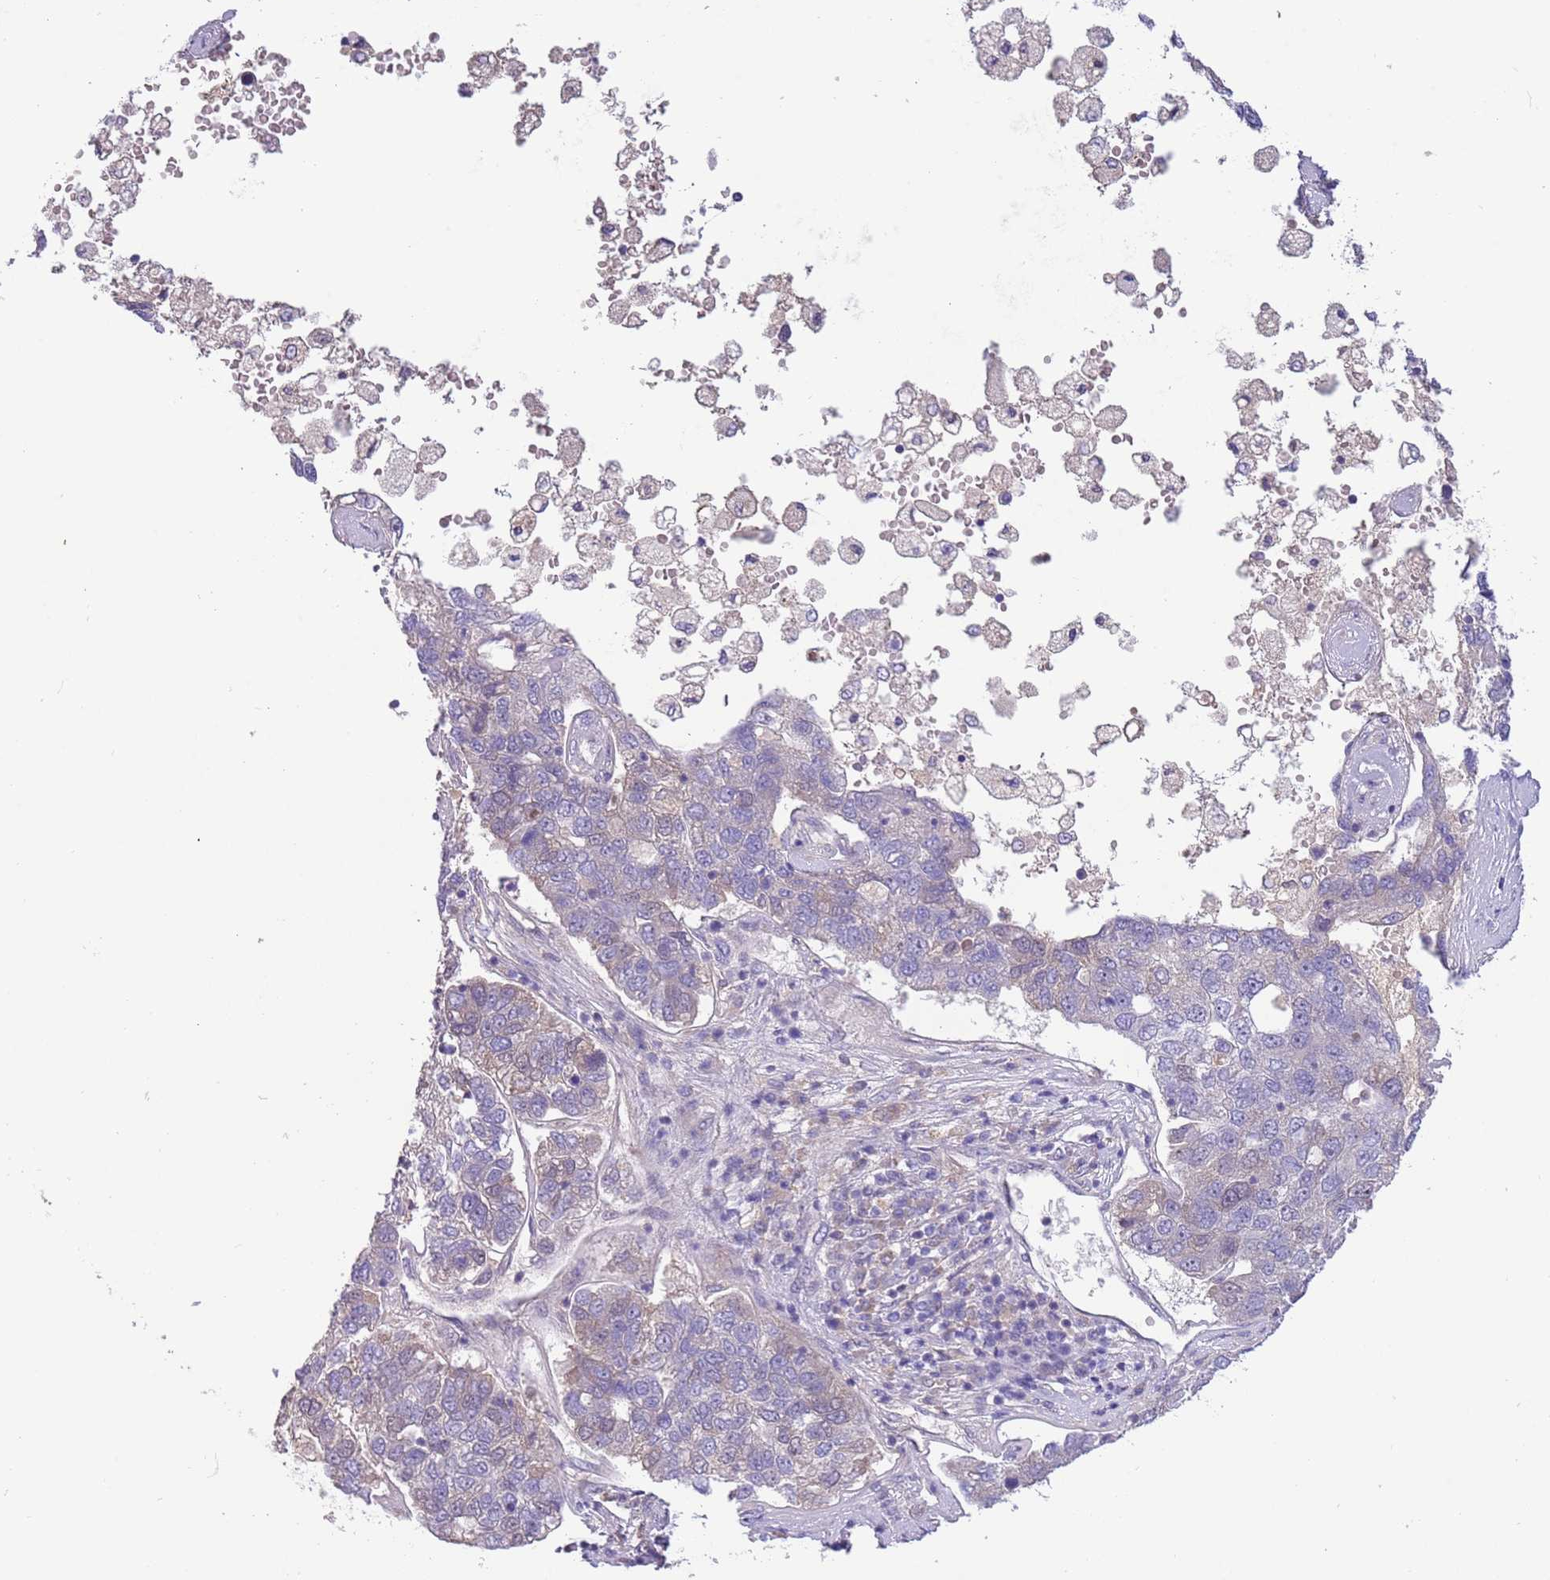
{"staining": {"intensity": "negative", "quantity": "none", "location": "none"}, "tissue": "pancreatic cancer", "cell_type": "Tumor cells", "image_type": "cancer", "snomed": [{"axis": "morphology", "description": "Adenocarcinoma, NOS"}, {"axis": "topography", "description": "Pancreas"}], "caption": "A photomicrograph of human pancreatic adenocarcinoma is negative for staining in tumor cells.", "gene": "CABYR", "patient": {"sex": "female", "age": 61}}